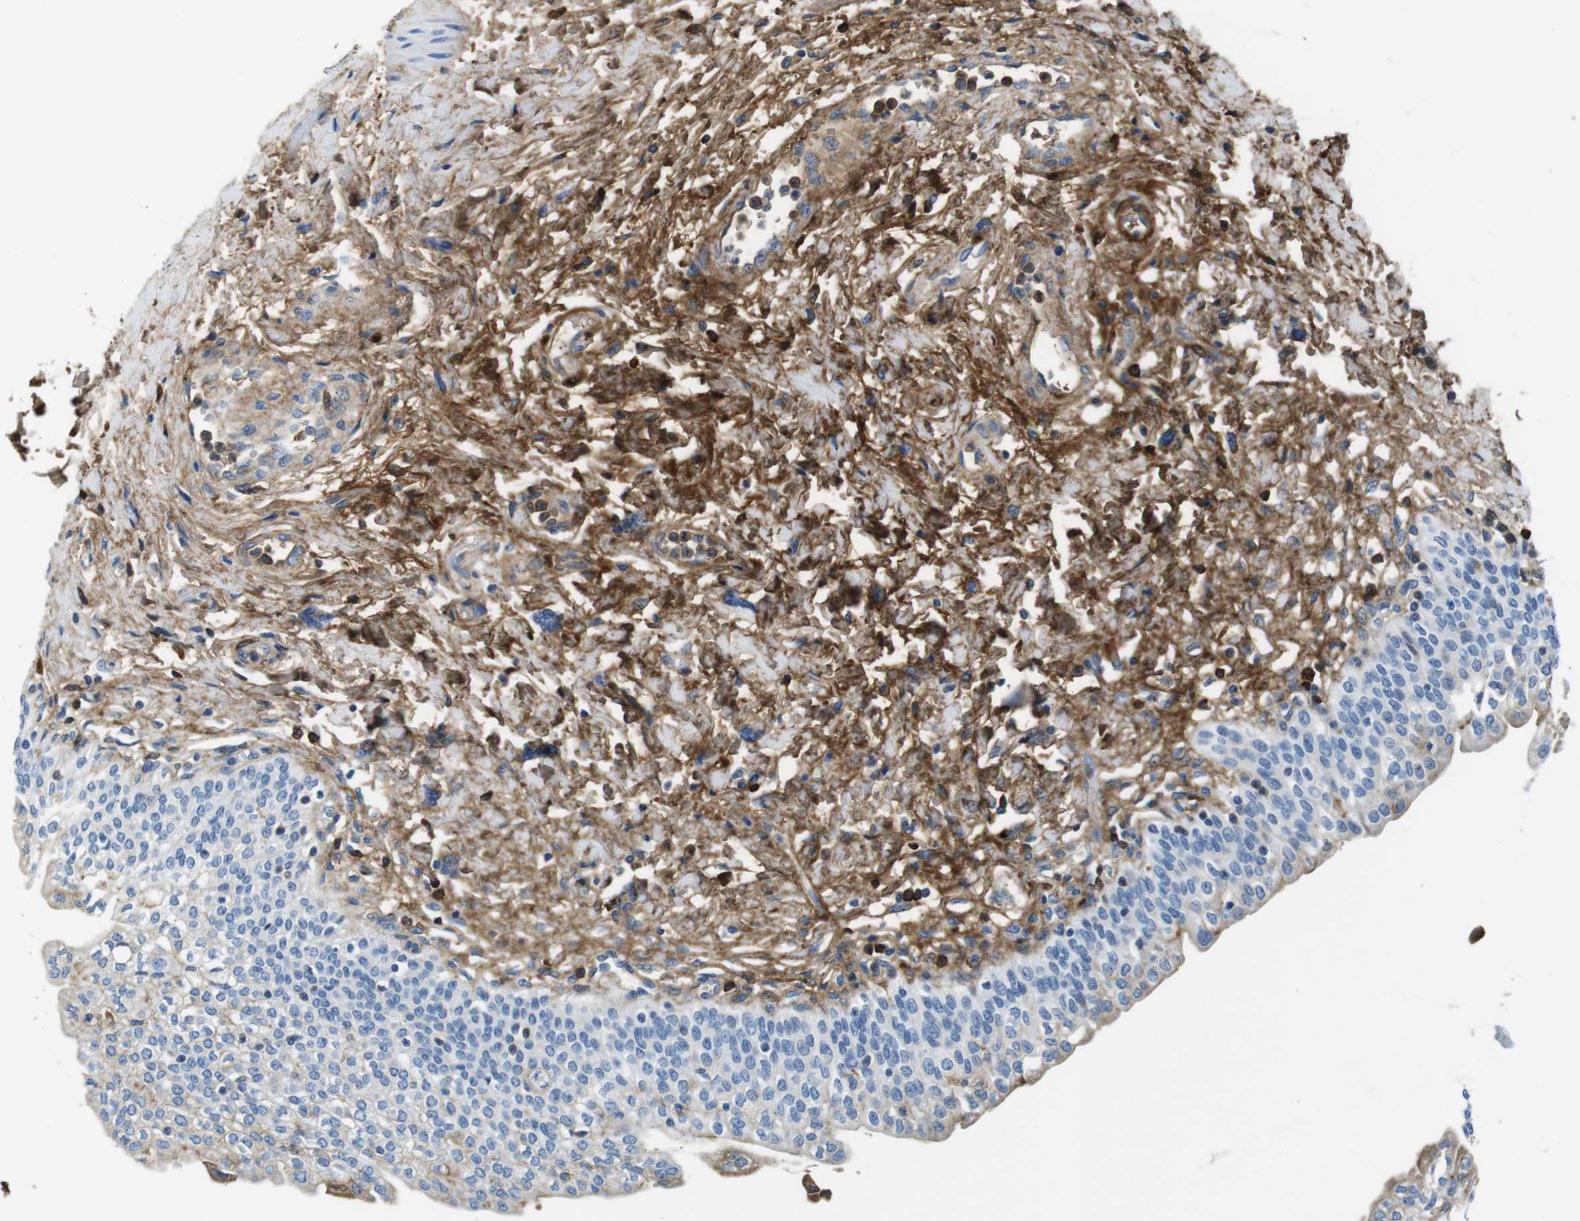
{"staining": {"intensity": "strong", "quantity": "<25%", "location": "cytoplasmic/membranous"}, "tissue": "urinary bladder", "cell_type": "Urothelial cells", "image_type": "normal", "snomed": [{"axis": "morphology", "description": "Normal tissue, NOS"}, {"axis": "topography", "description": "Urinary bladder"}], "caption": "A high-resolution micrograph shows immunohistochemistry staining of unremarkable urinary bladder, which exhibits strong cytoplasmic/membranous positivity in approximately <25% of urothelial cells.", "gene": "IGKC", "patient": {"sex": "male", "age": 55}}